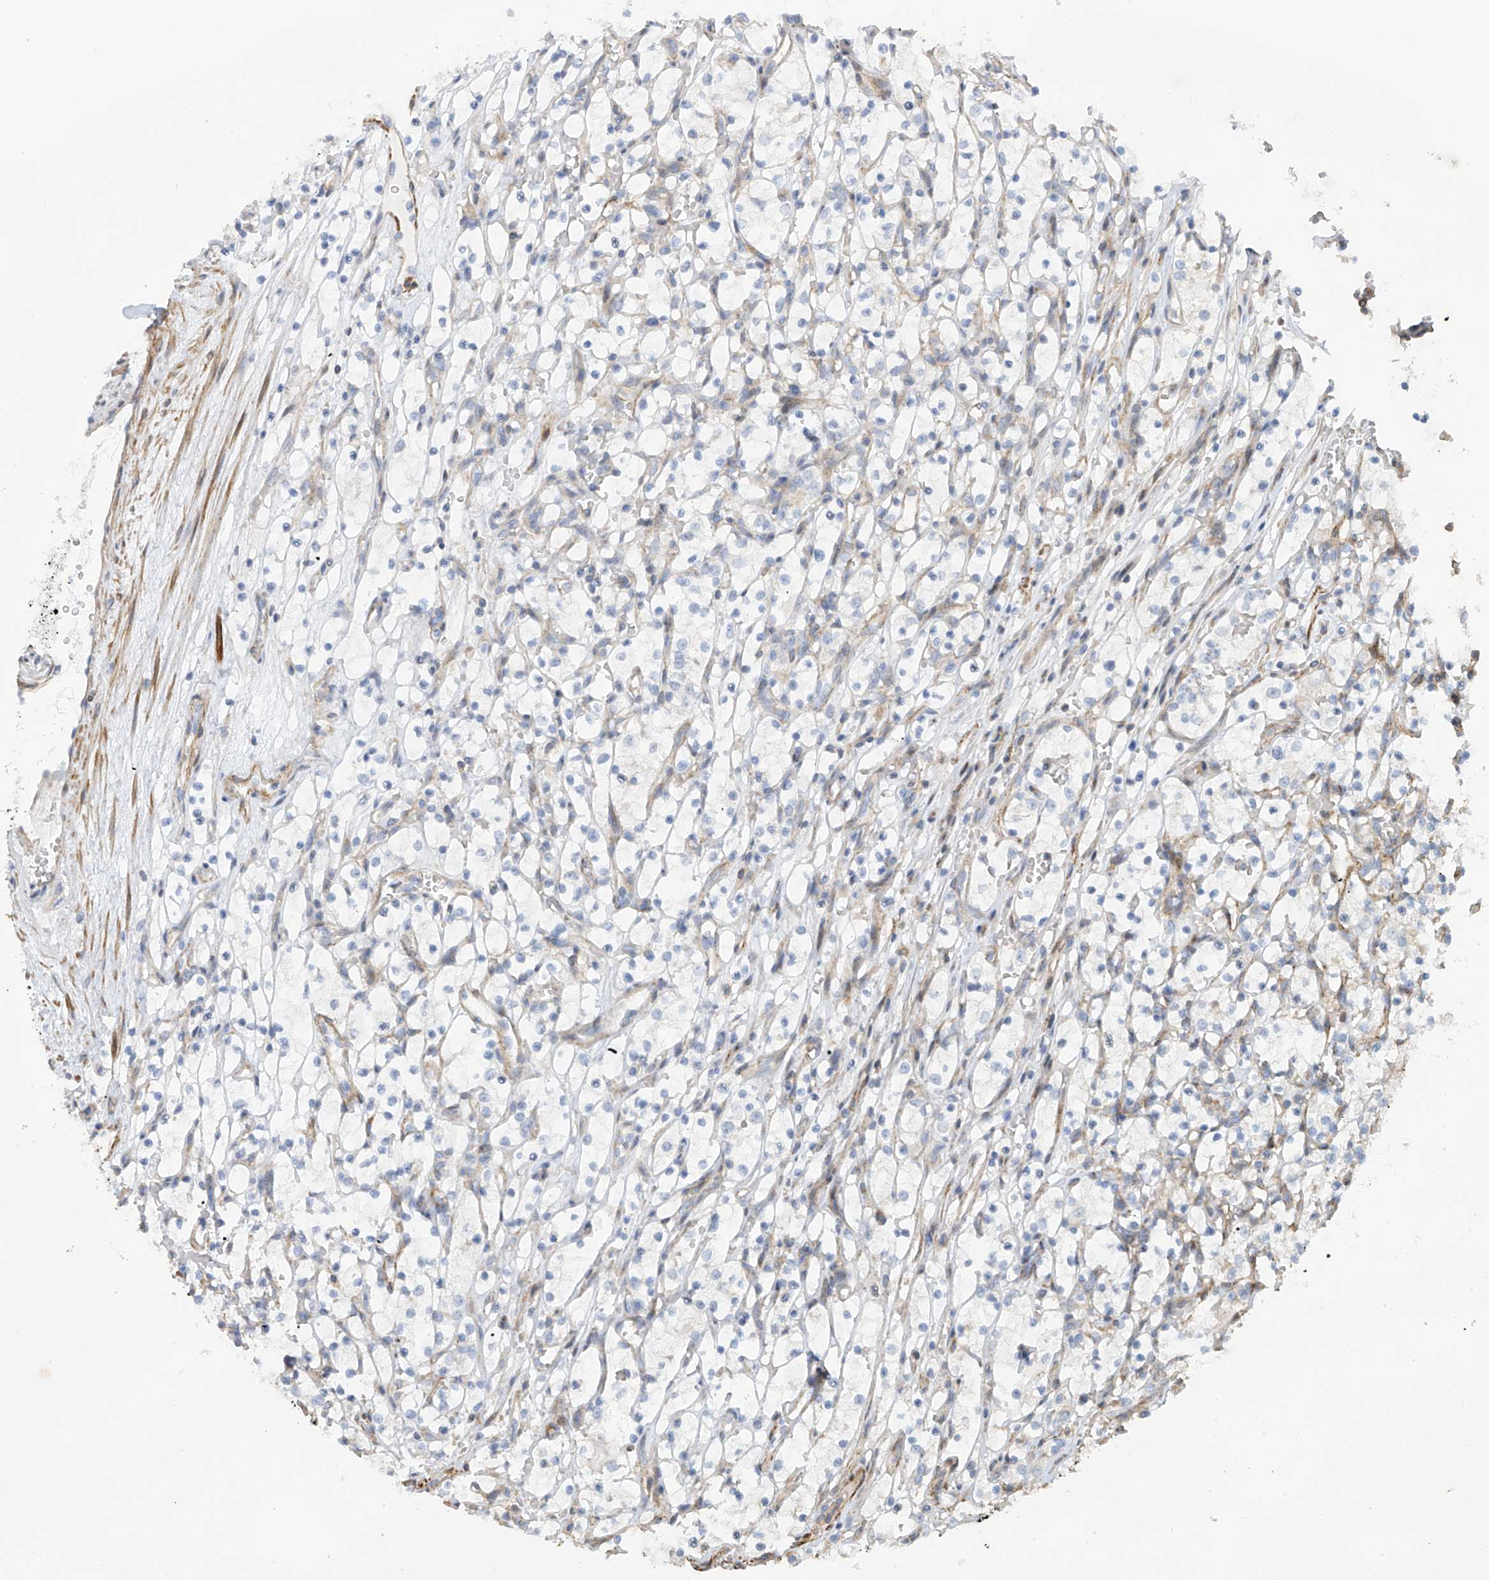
{"staining": {"intensity": "negative", "quantity": "none", "location": "none"}, "tissue": "renal cancer", "cell_type": "Tumor cells", "image_type": "cancer", "snomed": [{"axis": "morphology", "description": "Adenocarcinoma, NOS"}, {"axis": "topography", "description": "Kidney"}], "caption": "Adenocarcinoma (renal) was stained to show a protein in brown. There is no significant staining in tumor cells.", "gene": "SLC43A3", "patient": {"sex": "female", "age": 69}}